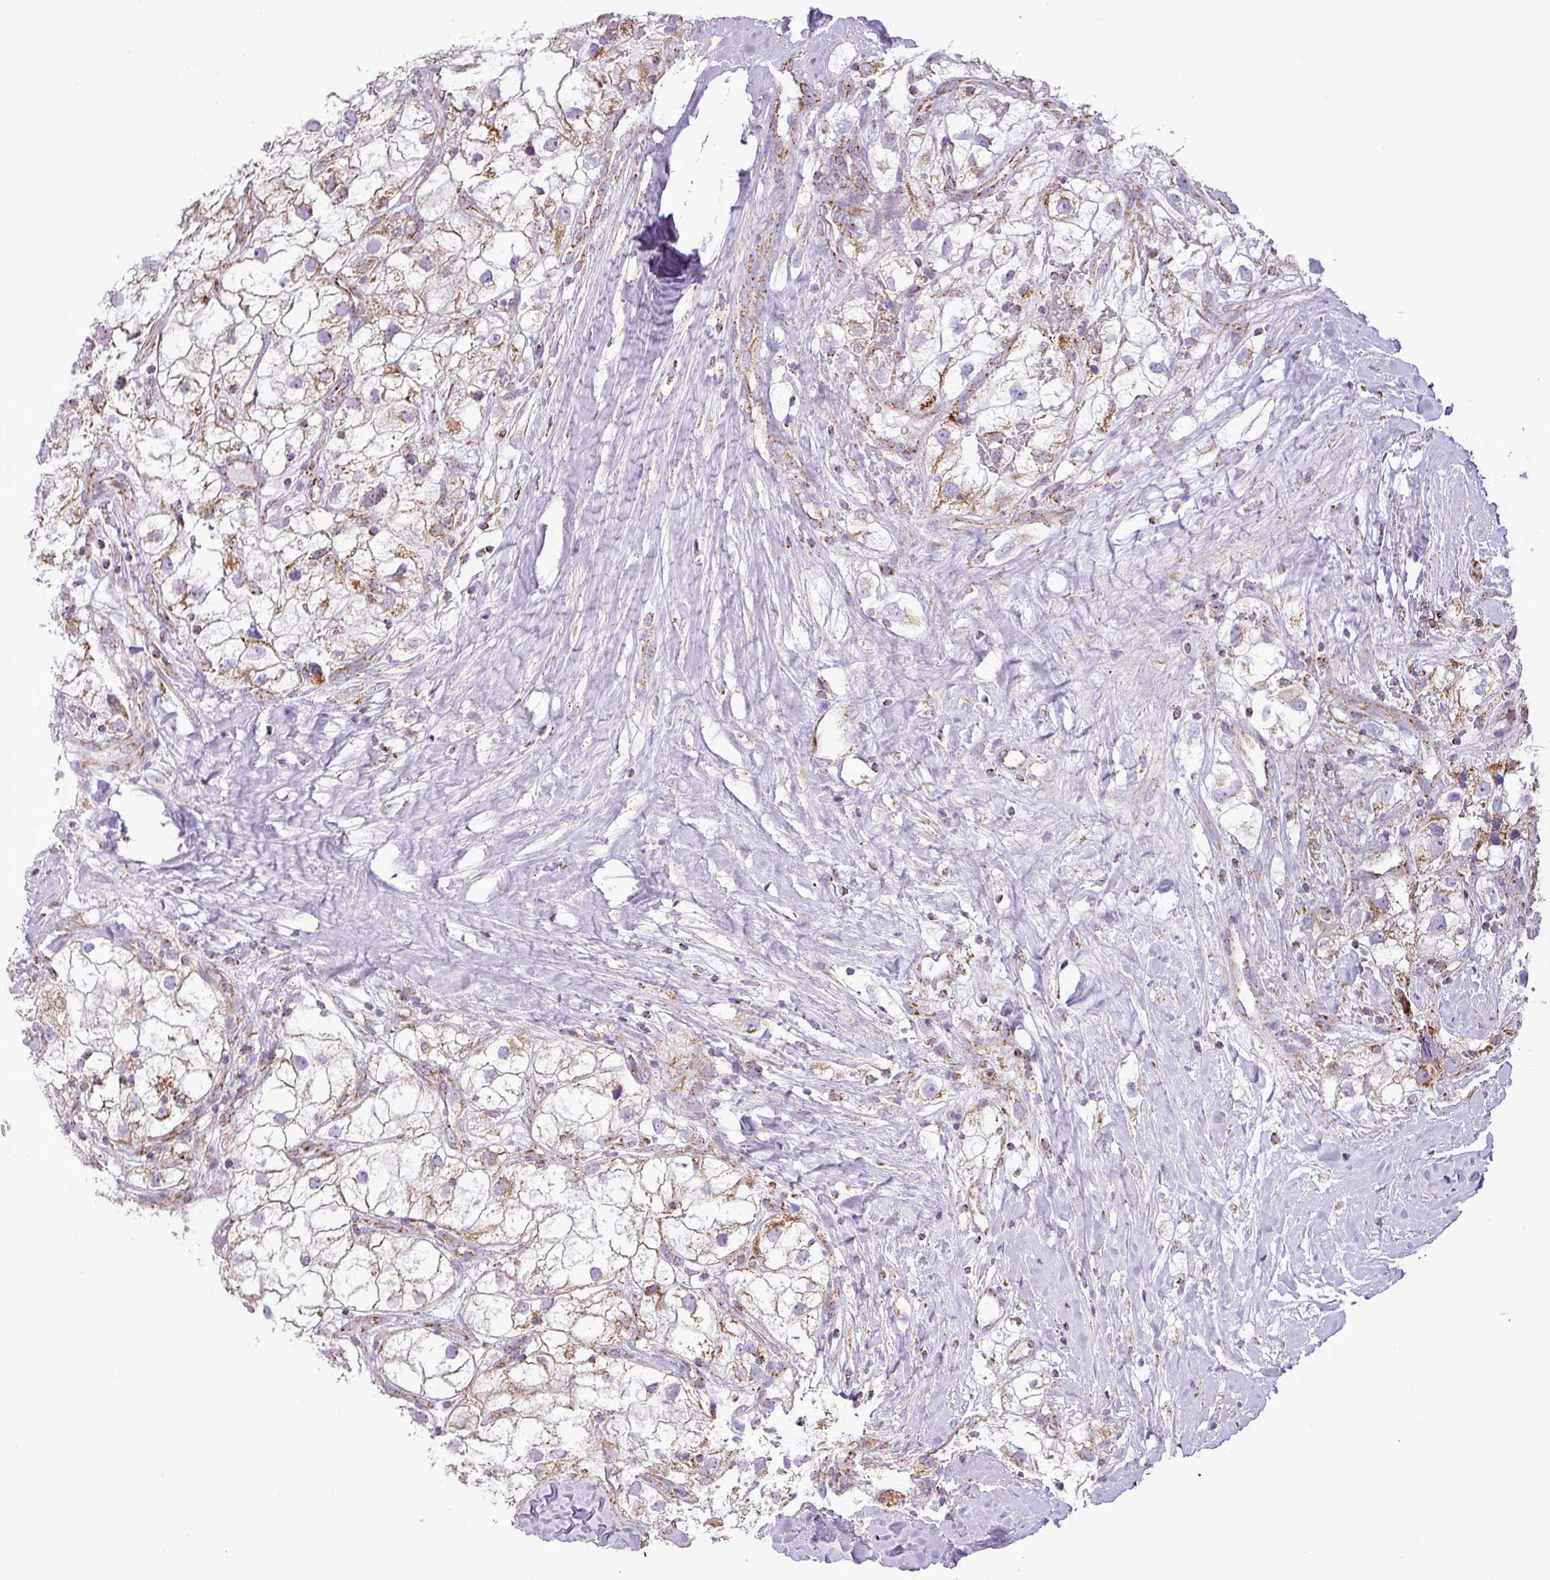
{"staining": {"intensity": "moderate", "quantity": ">75%", "location": "cytoplasmic/membranous"}, "tissue": "renal cancer", "cell_type": "Tumor cells", "image_type": "cancer", "snomed": [{"axis": "morphology", "description": "Adenocarcinoma, NOS"}, {"axis": "topography", "description": "Kidney"}], "caption": "Adenocarcinoma (renal) was stained to show a protein in brown. There is medium levels of moderate cytoplasmic/membranous expression in about >75% of tumor cells. The staining is performed using DAB brown chromogen to label protein expression. The nuclei are counter-stained blue using hematoxylin.", "gene": "ZNF81", "patient": {"sex": "male", "age": 59}}